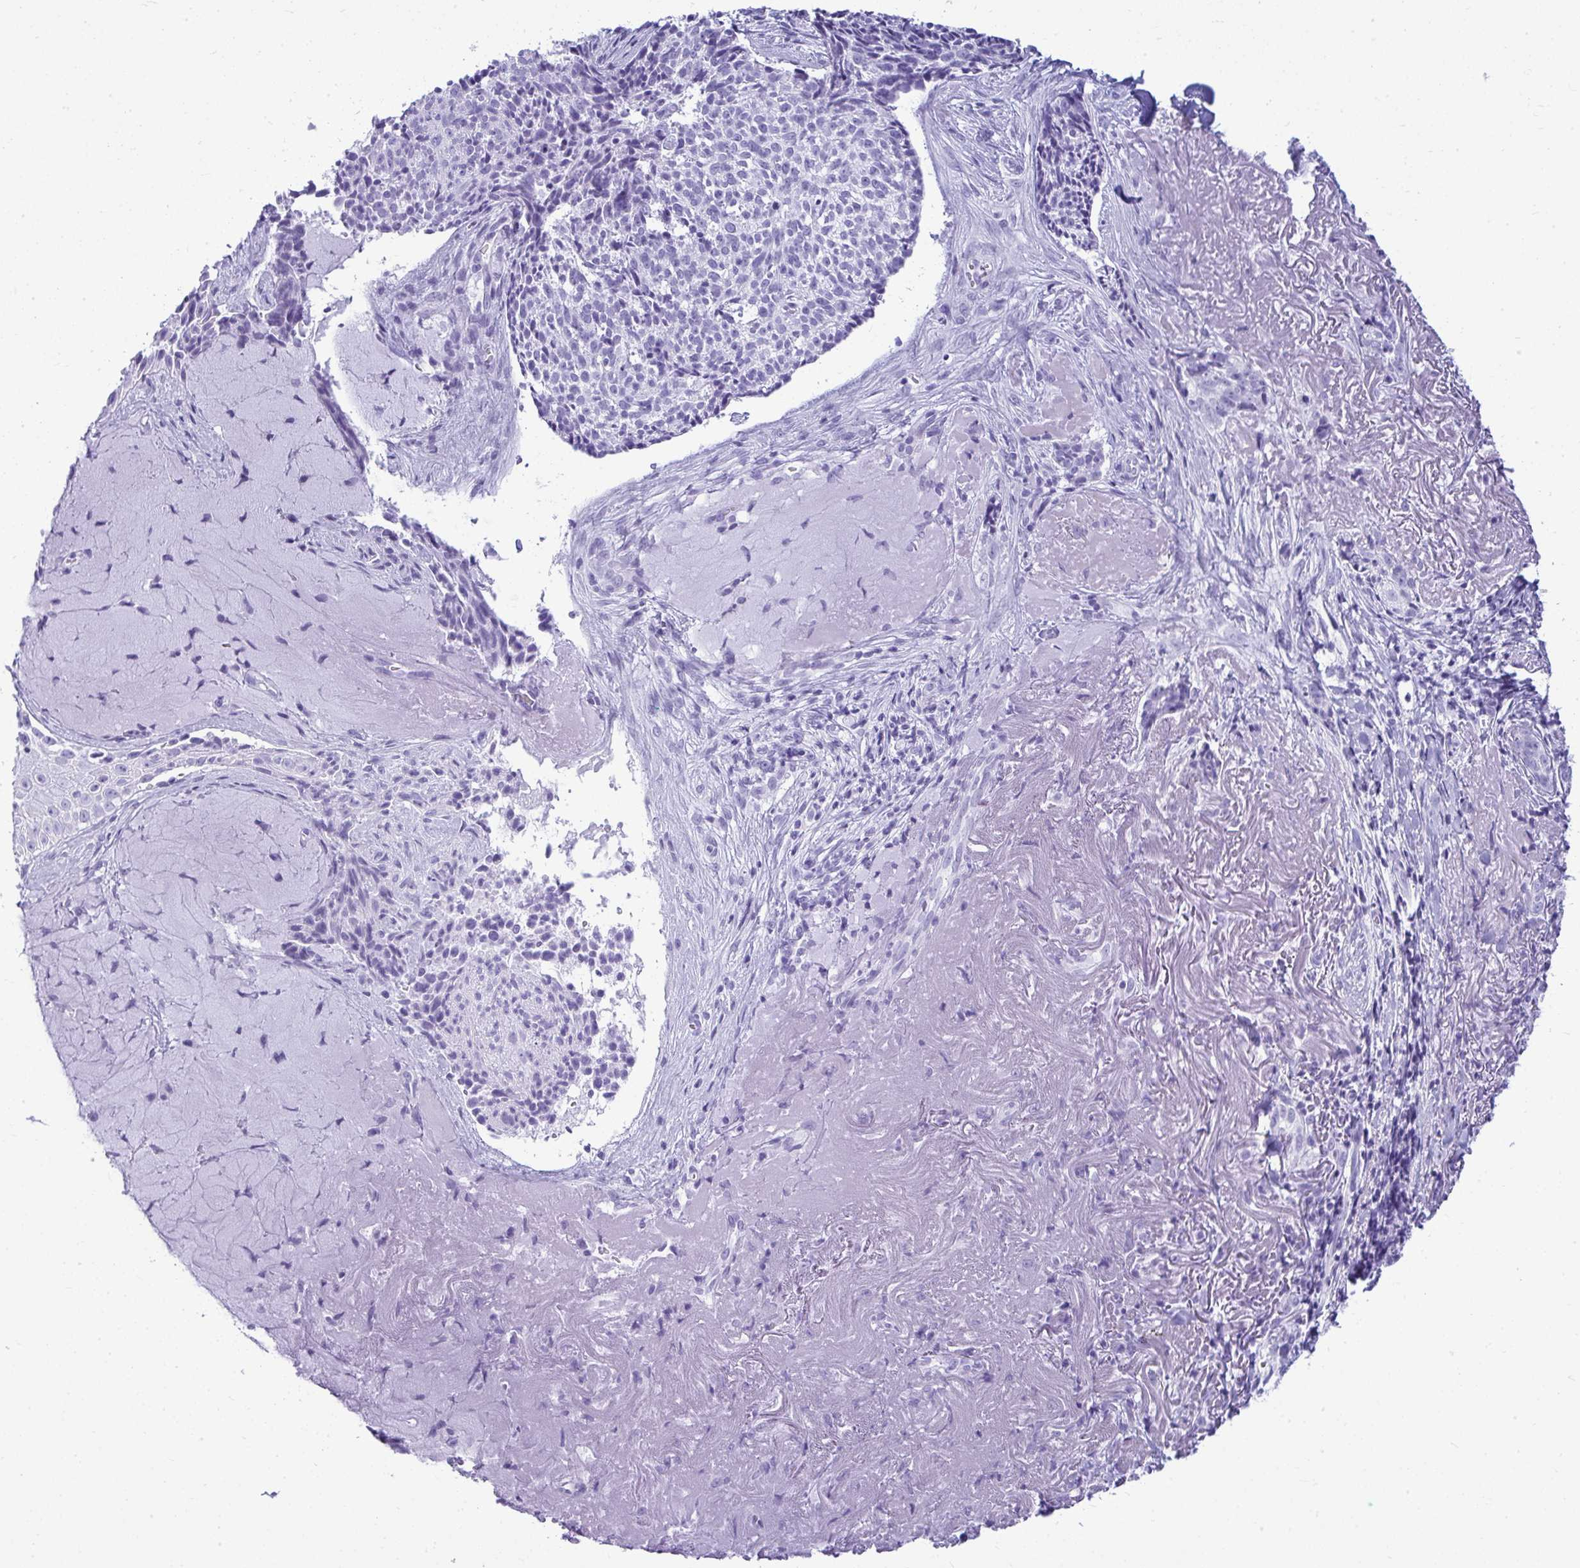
{"staining": {"intensity": "negative", "quantity": "none", "location": "none"}, "tissue": "skin cancer", "cell_type": "Tumor cells", "image_type": "cancer", "snomed": [{"axis": "morphology", "description": "Basal cell carcinoma"}, {"axis": "topography", "description": "Skin"}, {"axis": "topography", "description": "Skin of face"}], "caption": "Immunohistochemistry micrograph of neoplastic tissue: skin basal cell carcinoma stained with DAB (3,3'-diaminobenzidine) reveals no significant protein expression in tumor cells.", "gene": "CLGN", "patient": {"sex": "female", "age": 95}}